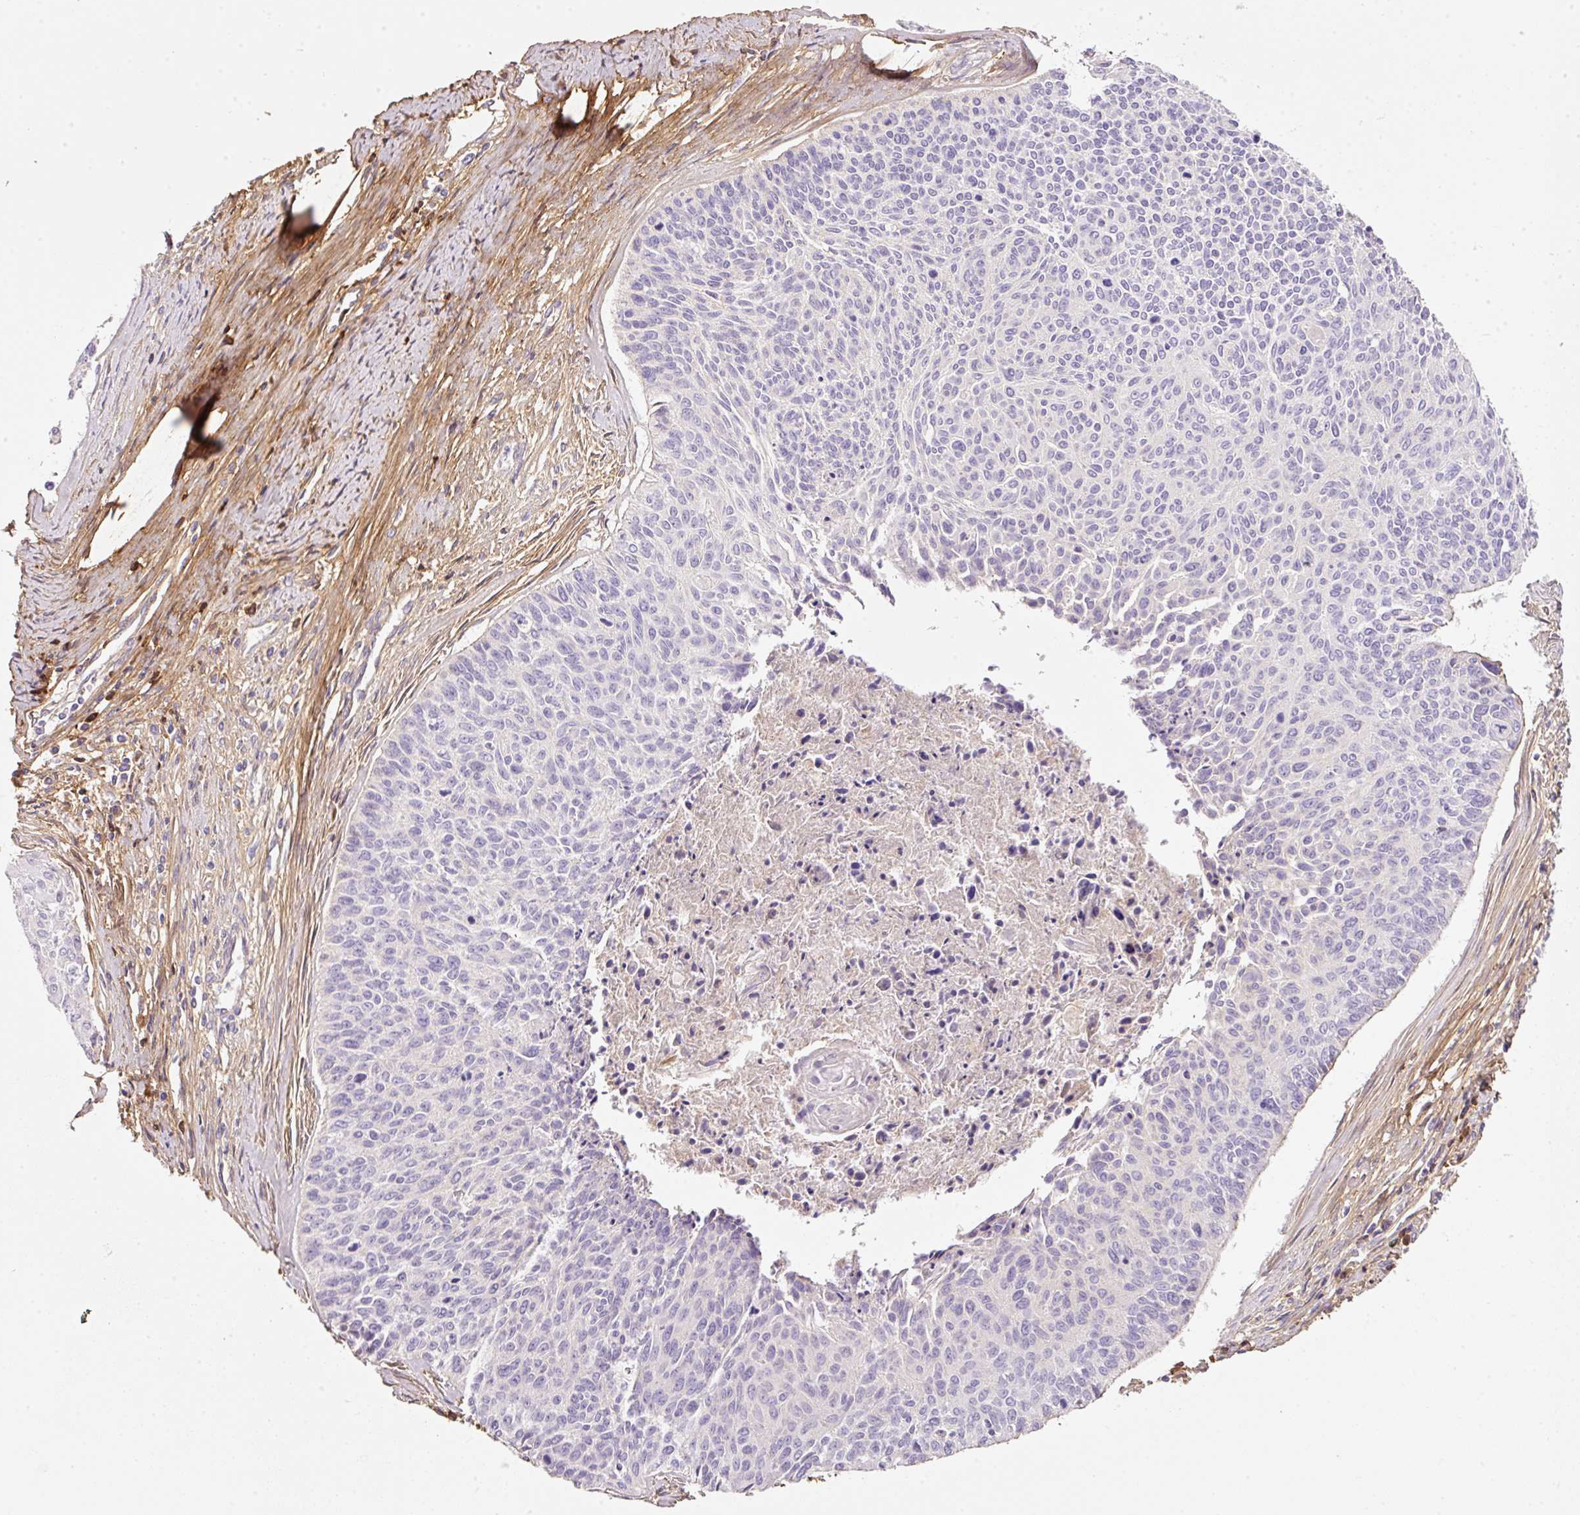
{"staining": {"intensity": "negative", "quantity": "none", "location": "none"}, "tissue": "cervical cancer", "cell_type": "Tumor cells", "image_type": "cancer", "snomed": [{"axis": "morphology", "description": "Squamous cell carcinoma, NOS"}, {"axis": "topography", "description": "Cervix"}], "caption": "Immunohistochemistry photomicrograph of human cervical cancer (squamous cell carcinoma) stained for a protein (brown), which exhibits no staining in tumor cells.", "gene": "SOS2", "patient": {"sex": "female", "age": 55}}